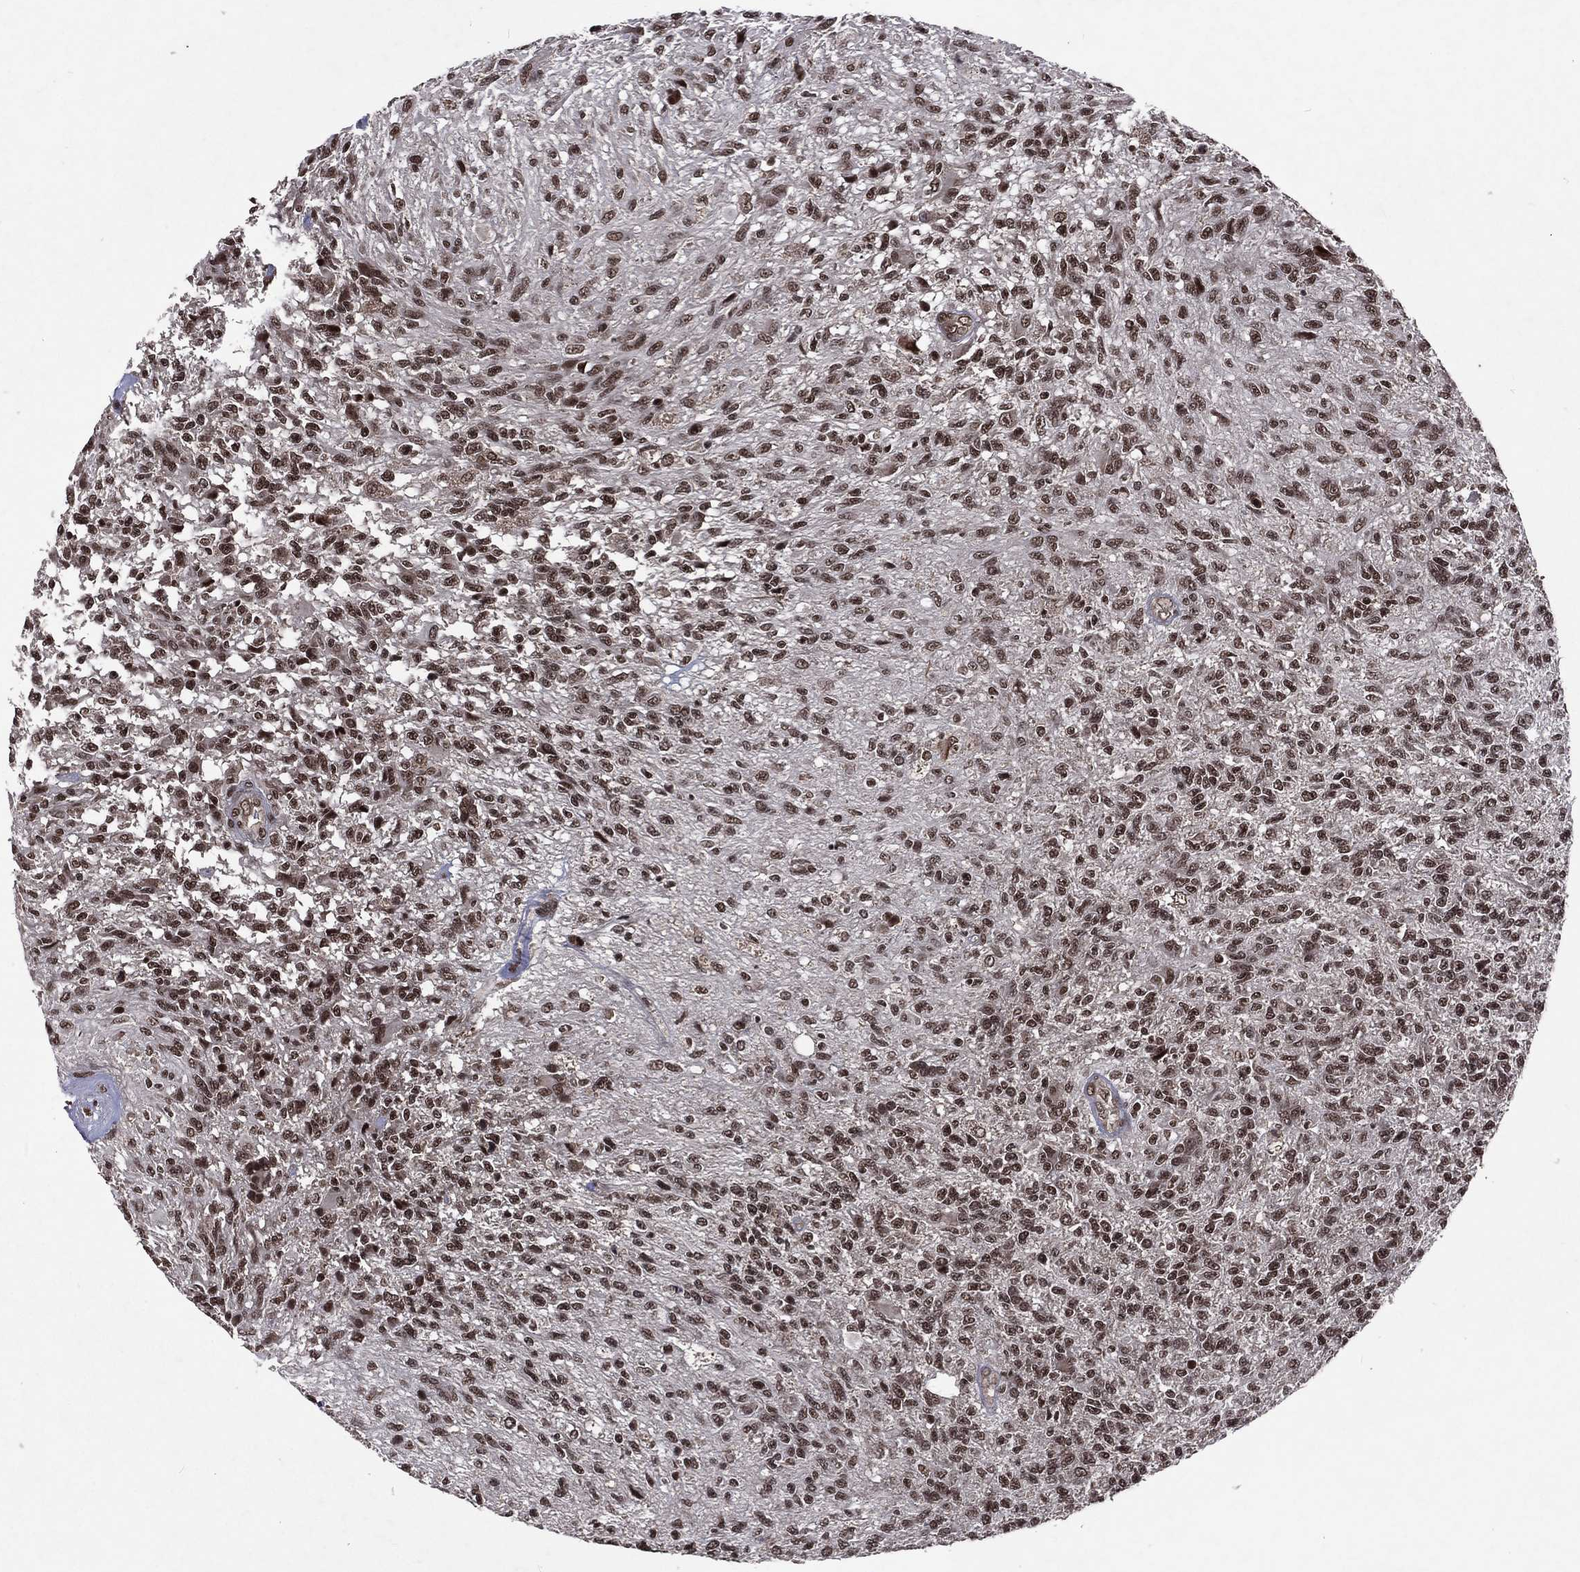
{"staining": {"intensity": "strong", "quantity": ">75%", "location": "nuclear"}, "tissue": "glioma", "cell_type": "Tumor cells", "image_type": "cancer", "snomed": [{"axis": "morphology", "description": "Glioma, malignant, High grade"}, {"axis": "topography", "description": "Brain"}], "caption": "A brown stain shows strong nuclear staining of a protein in high-grade glioma (malignant) tumor cells.", "gene": "DMAP1", "patient": {"sex": "male", "age": 56}}